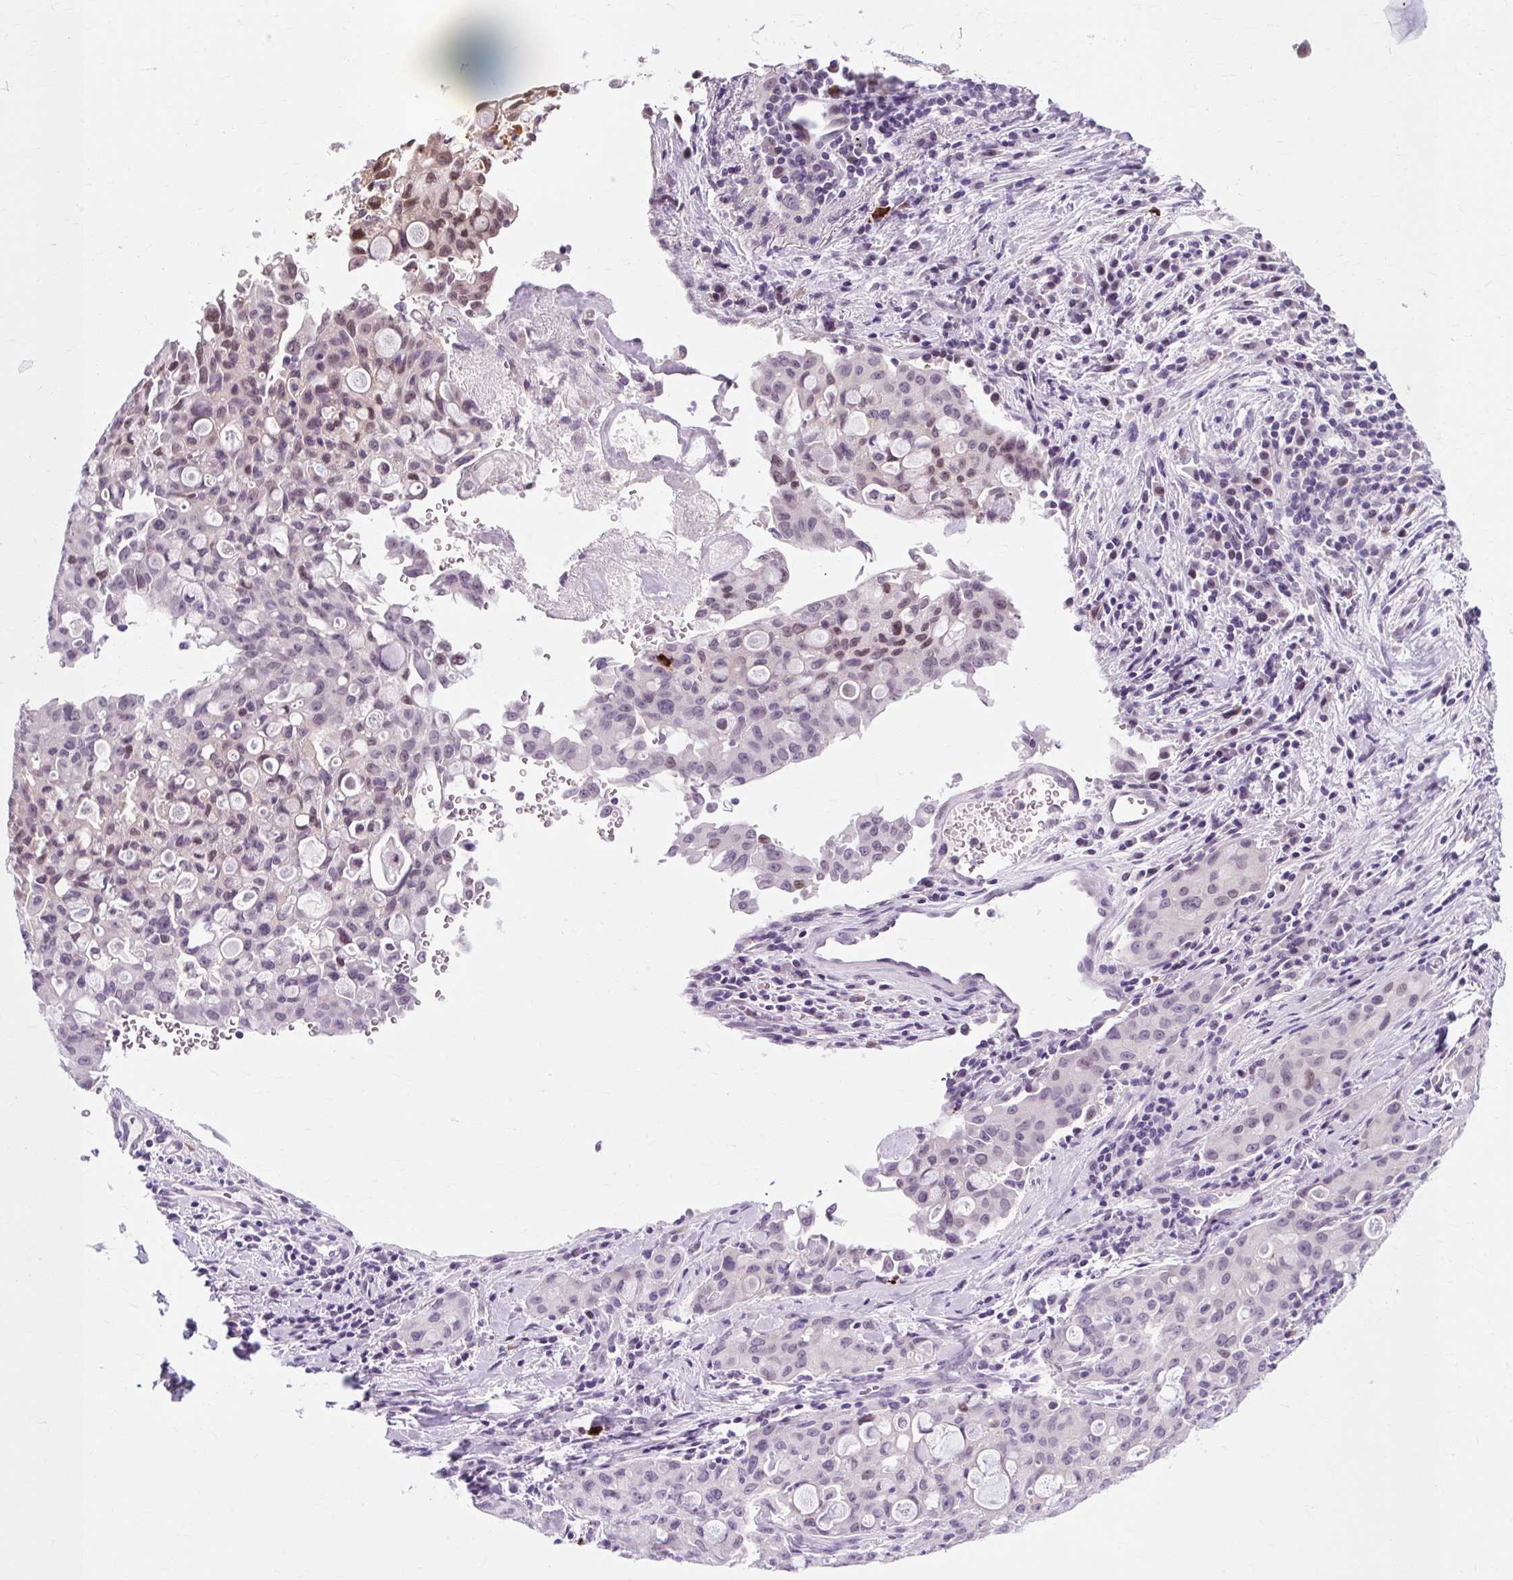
{"staining": {"intensity": "weak", "quantity": "<25%", "location": "nuclear"}, "tissue": "lung cancer", "cell_type": "Tumor cells", "image_type": "cancer", "snomed": [{"axis": "morphology", "description": "Adenocarcinoma, NOS"}, {"axis": "topography", "description": "Lung"}], "caption": "Adenocarcinoma (lung) was stained to show a protein in brown. There is no significant positivity in tumor cells. (Immunohistochemistry (ihc), brightfield microscopy, high magnification).", "gene": "RYBP", "patient": {"sex": "female", "age": 44}}